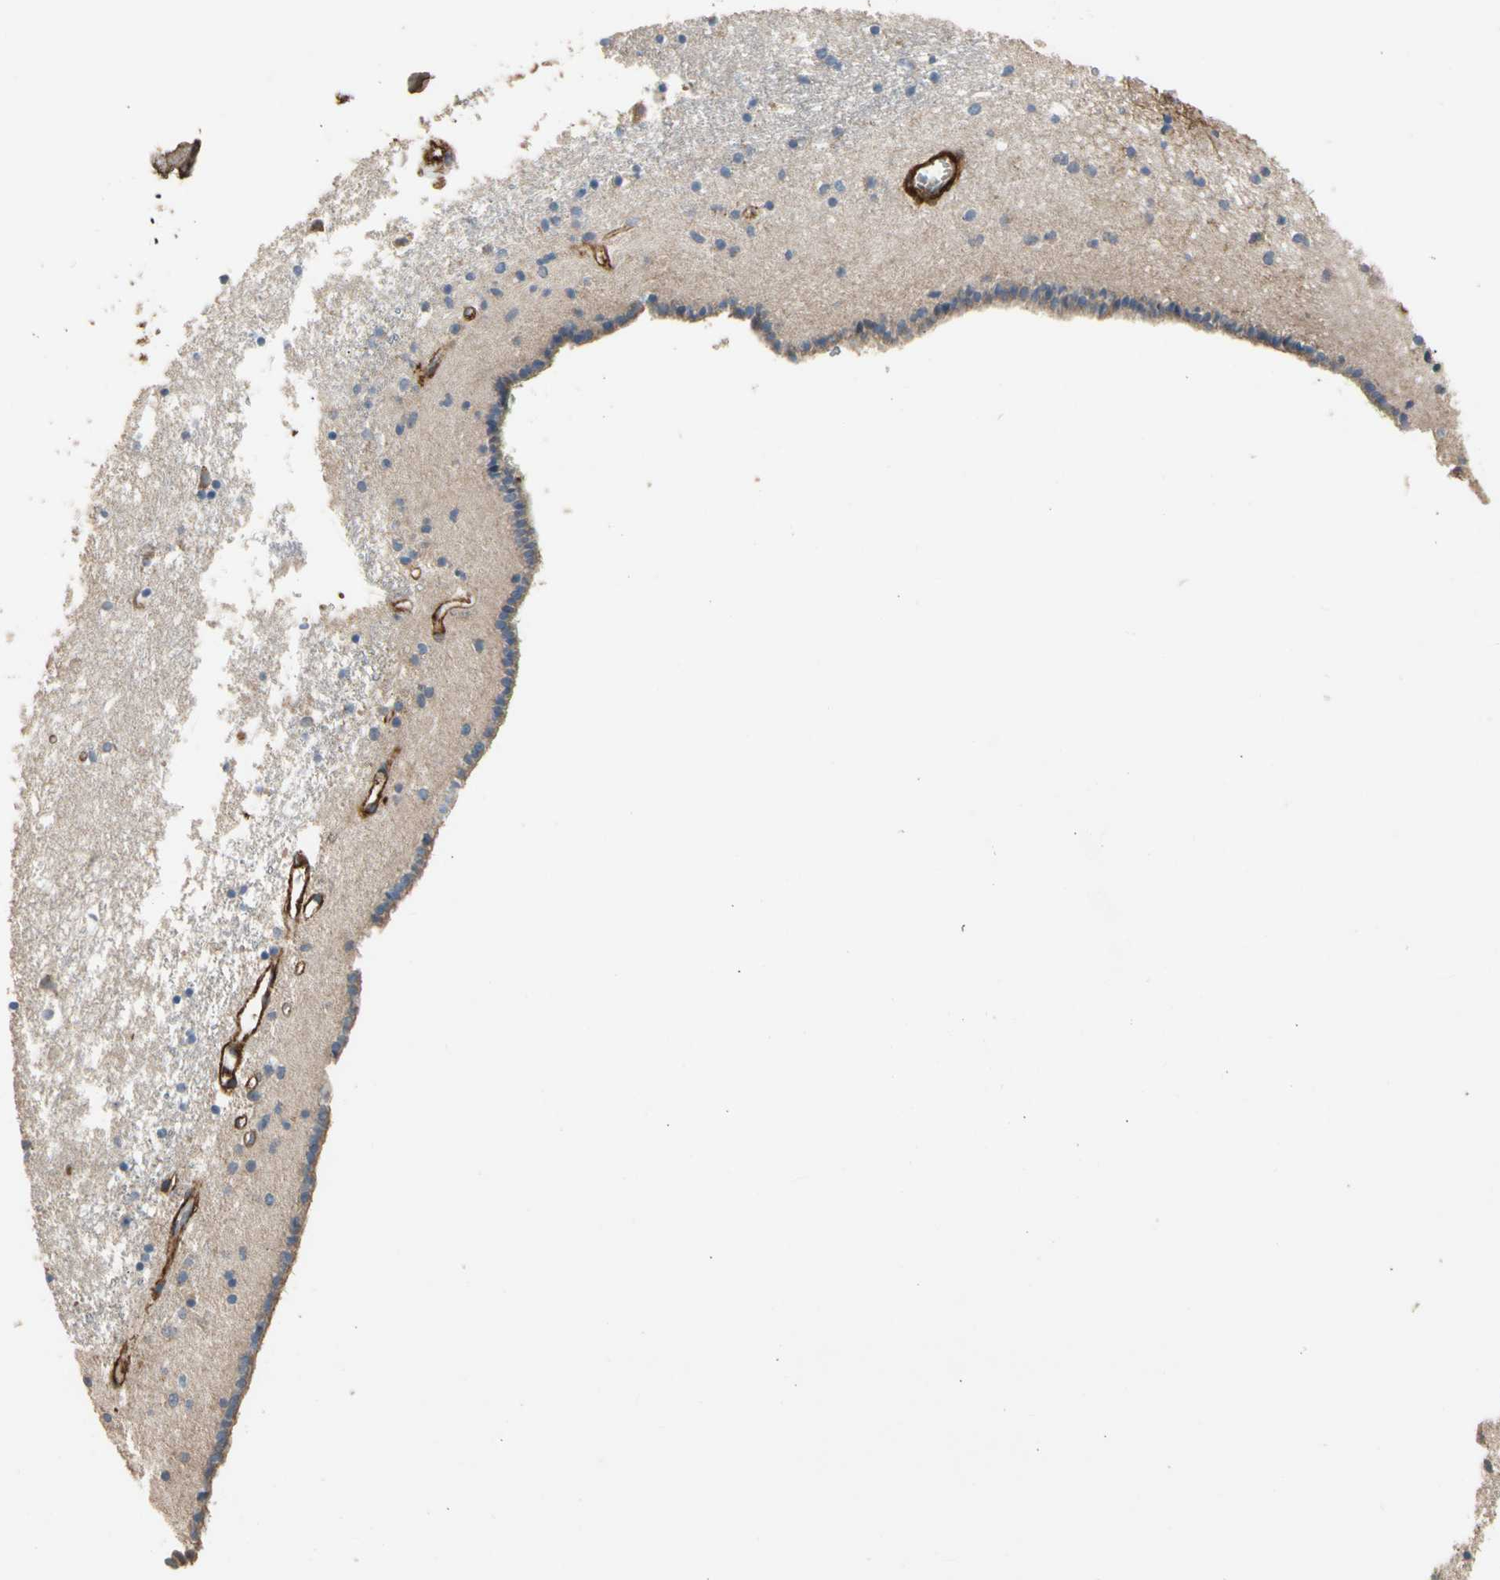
{"staining": {"intensity": "moderate", "quantity": "25%-75%", "location": "cytoplasmic/membranous"}, "tissue": "caudate", "cell_type": "Glial cells", "image_type": "normal", "snomed": [{"axis": "morphology", "description": "Normal tissue, NOS"}, {"axis": "topography", "description": "Lateral ventricle wall"}], "caption": "Caudate stained with a brown dye shows moderate cytoplasmic/membranous positive expression in approximately 25%-75% of glial cells.", "gene": "SUSD2", "patient": {"sex": "male", "age": 45}}